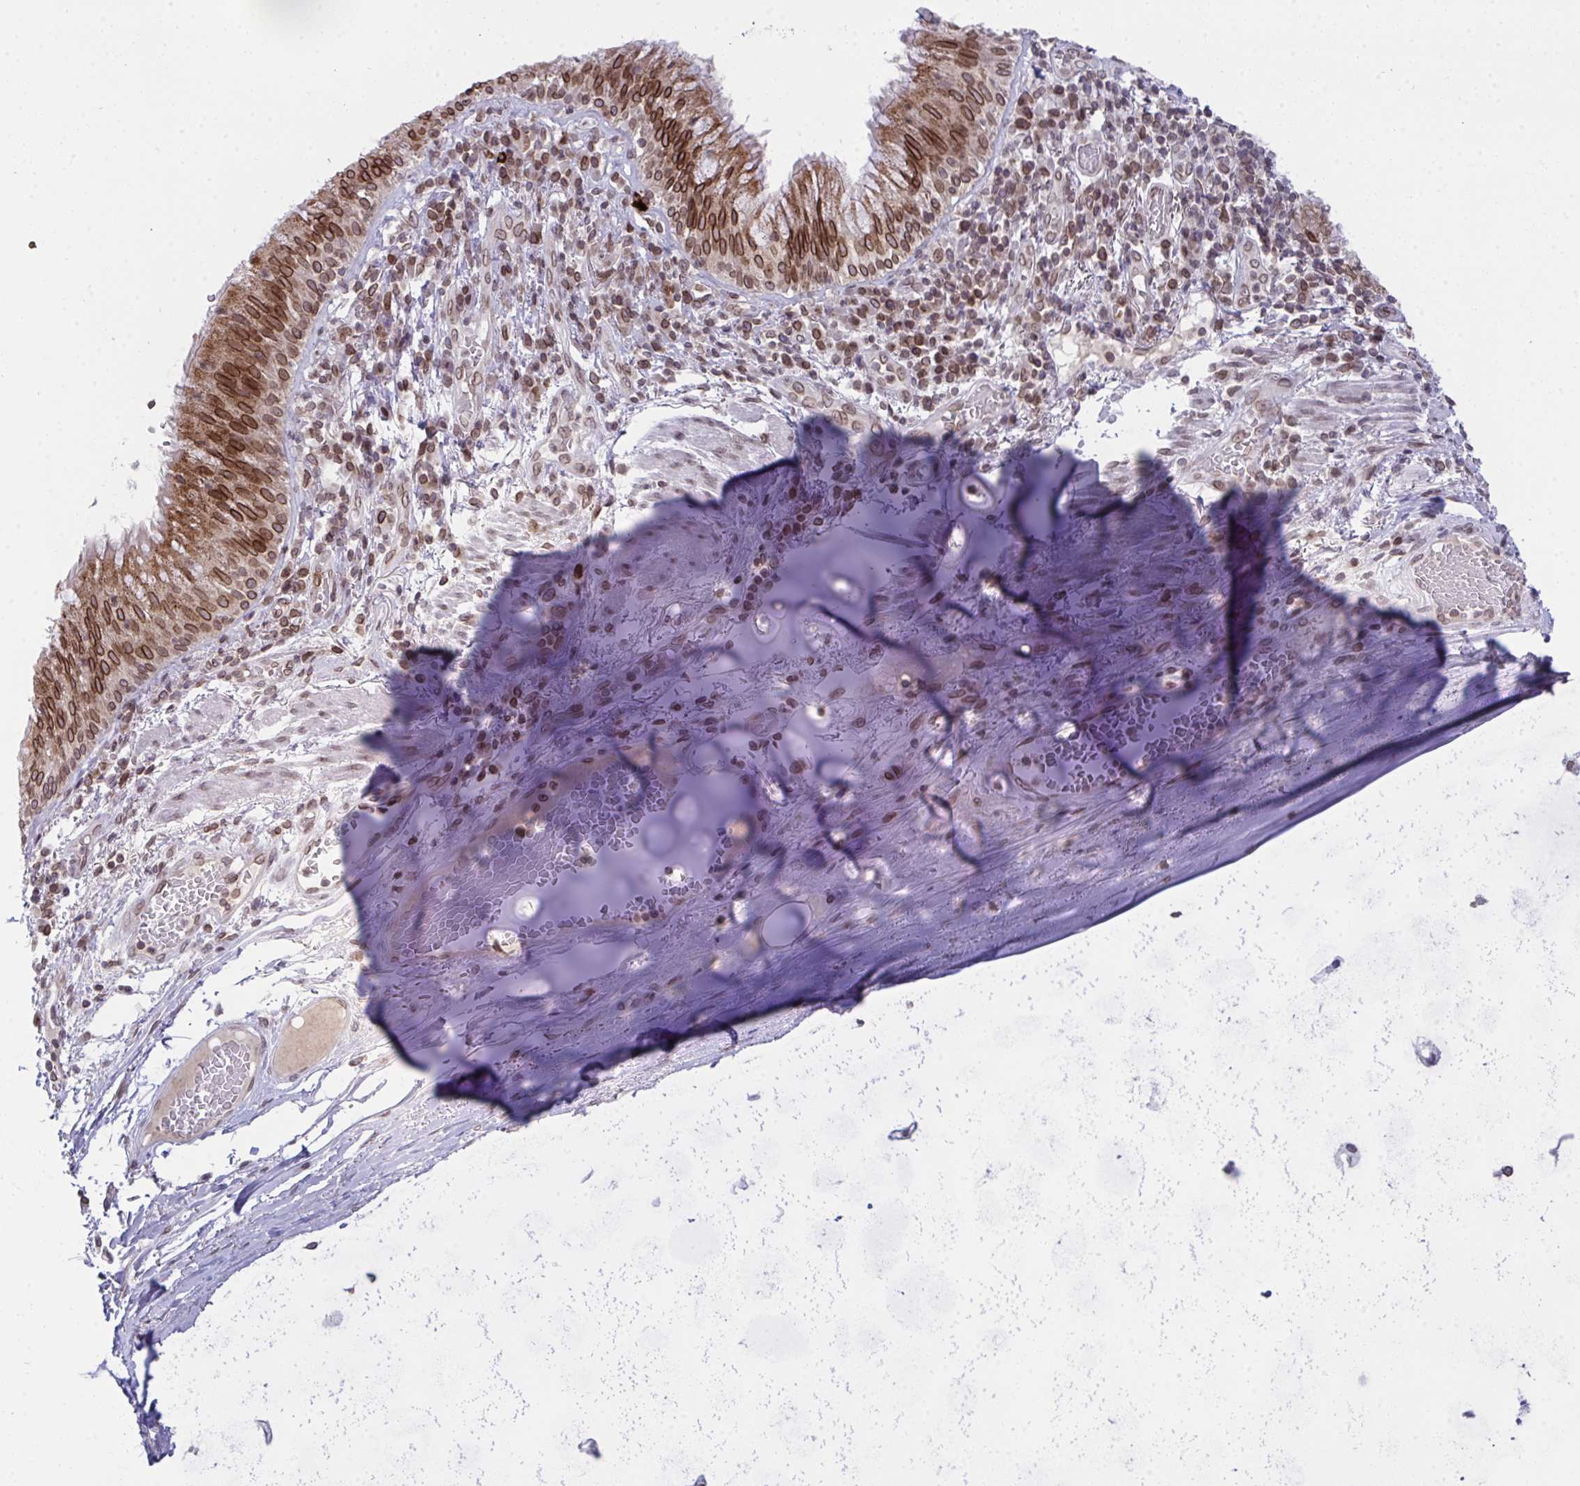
{"staining": {"intensity": "strong", "quantity": ">75%", "location": "cytoplasmic/membranous,nuclear"}, "tissue": "bronchus", "cell_type": "Respiratory epithelial cells", "image_type": "normal", "snomed": [{"axis": "morphology", "description": "Normal tissue, NOS"}, {"axis": "topography", "description": "Cartilage tissue"}, {"axis": "topography", "description": "Bronchus"}], "caption": "Immunohistochemical staining of normal bronchus reveals >75% levels of strong cytoplasmic/membranous,nuclear protein expression in approximately >75% of respiratory epithelial cells. Nuclei are stained in blue.", "gene": "RANBP2", "patient": {"sex": "male", "age": 56}}